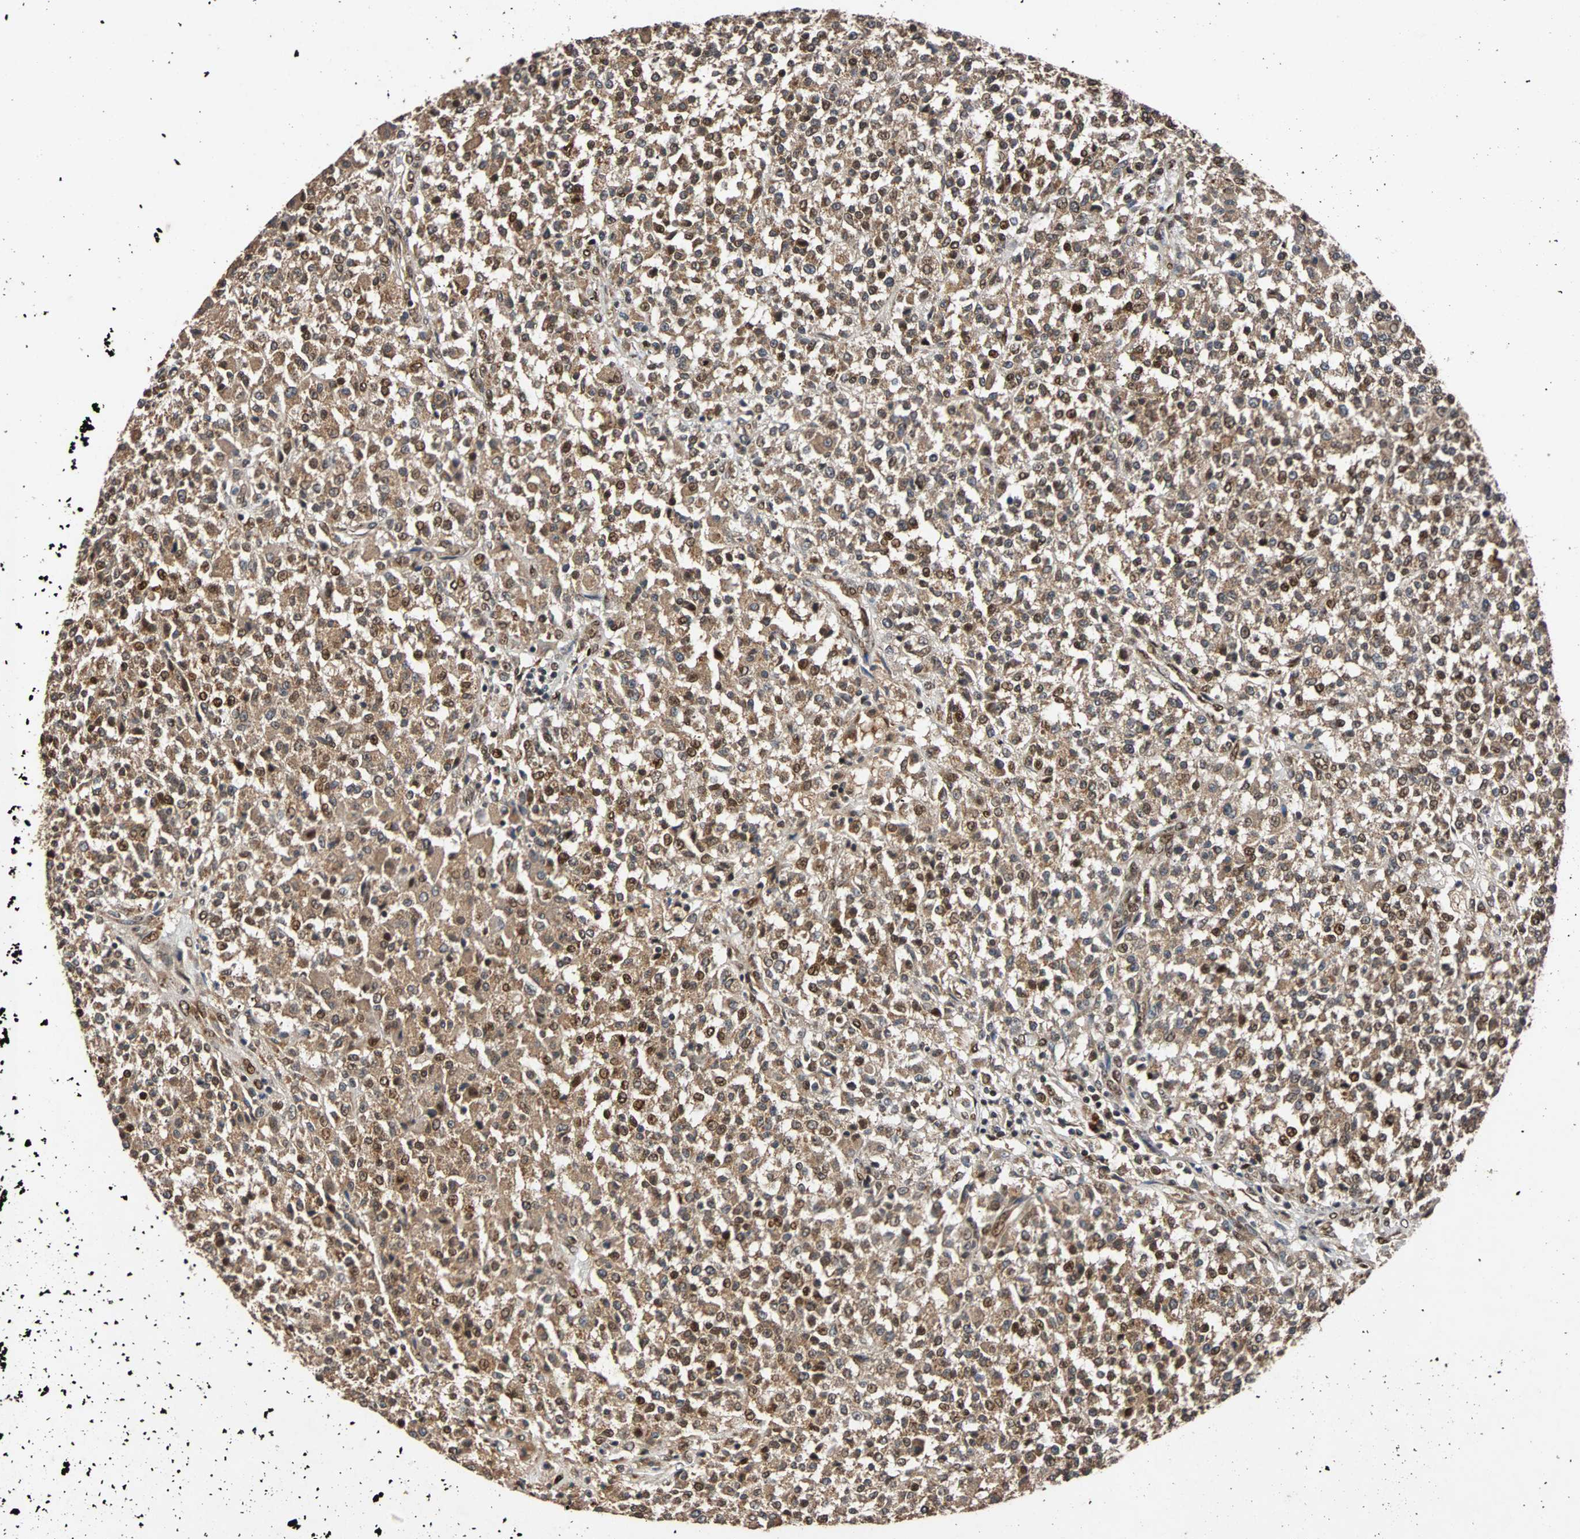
{"staining": {"intensity": "moderate", "quantity": ">75%", "location": "cytoplasmic/membranous,nuclear"}, "tissue": "testis cancer", "cell_type": "Tumor cells", "image_type": "cancer", "snomed": [{"axis": "morphology", "description": "Seminoma, NOS"}, {"axis": "topography", "description": "Testis"}], "caption": "Protein staining by IHC shows moderate cytoplasmic/membranous and nuclear positivity in about >75% of tumor cells in seminoma (testis). (brown staining indicates protein expression, while blue staining denotes nuclei).", "gene": "USP31", "patient": {"sex": "male", "age": 59}}